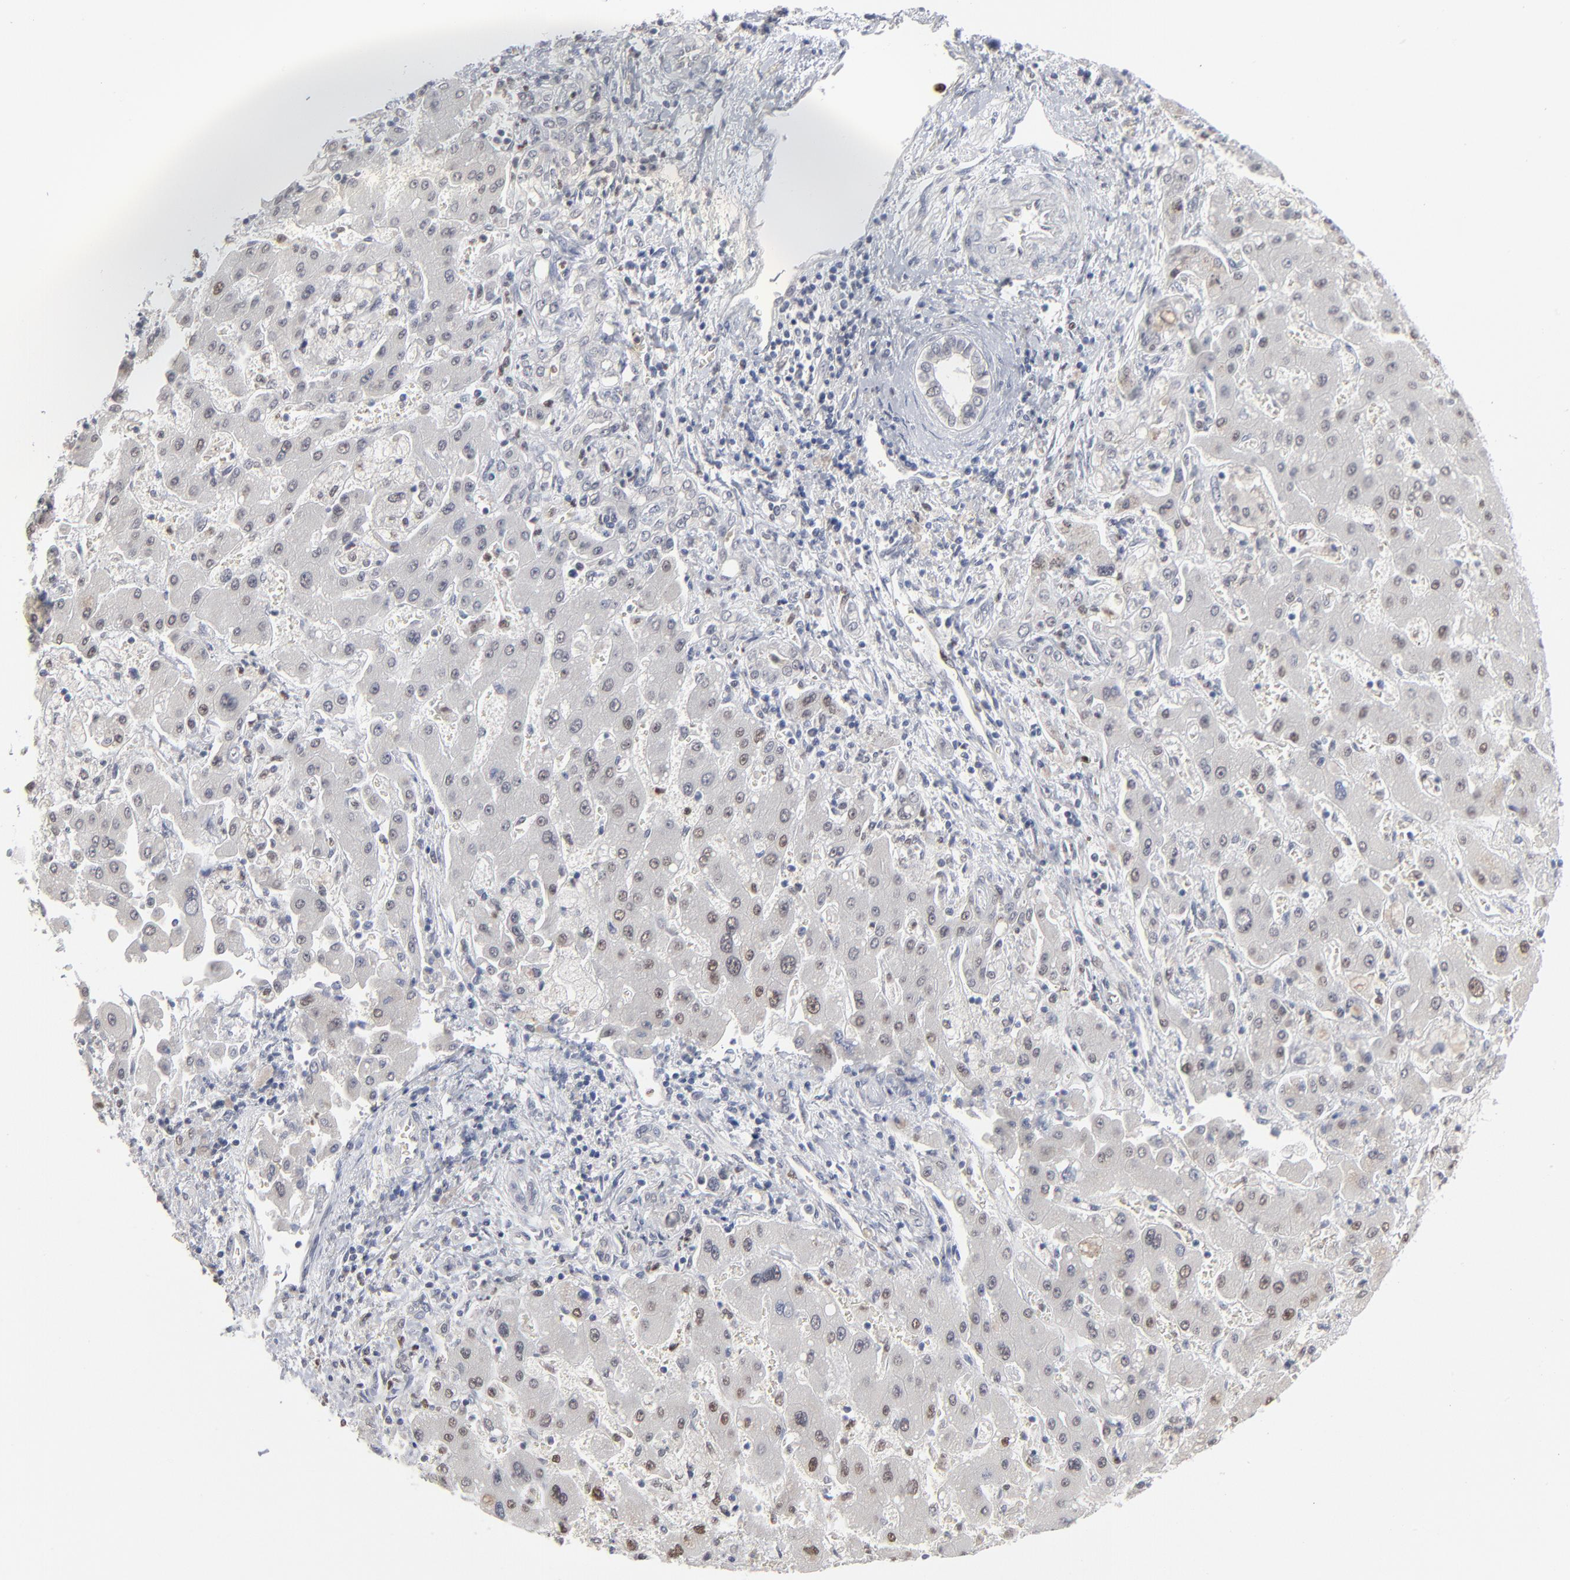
{"staining": {"intensity": "negative", "quantity": "none", "location": "none"}, "tissue": "liver cancer", "cell_type": "Tumor cells", "image_type": "cancer", "snomed": [{"axis": "morphology", "description": "Cholangiocarcinoma"}, {"axis": "topography", "description": "Liver"}], "caption": "The image shows no staining of tumor cells in liver cancer (cholangiocarcinoma). (Brightfield microscopy of DAB immunohistochemistry at high magnification).", "gene": "FOXN2", "patient": {"sex": "male", "age": 50}}